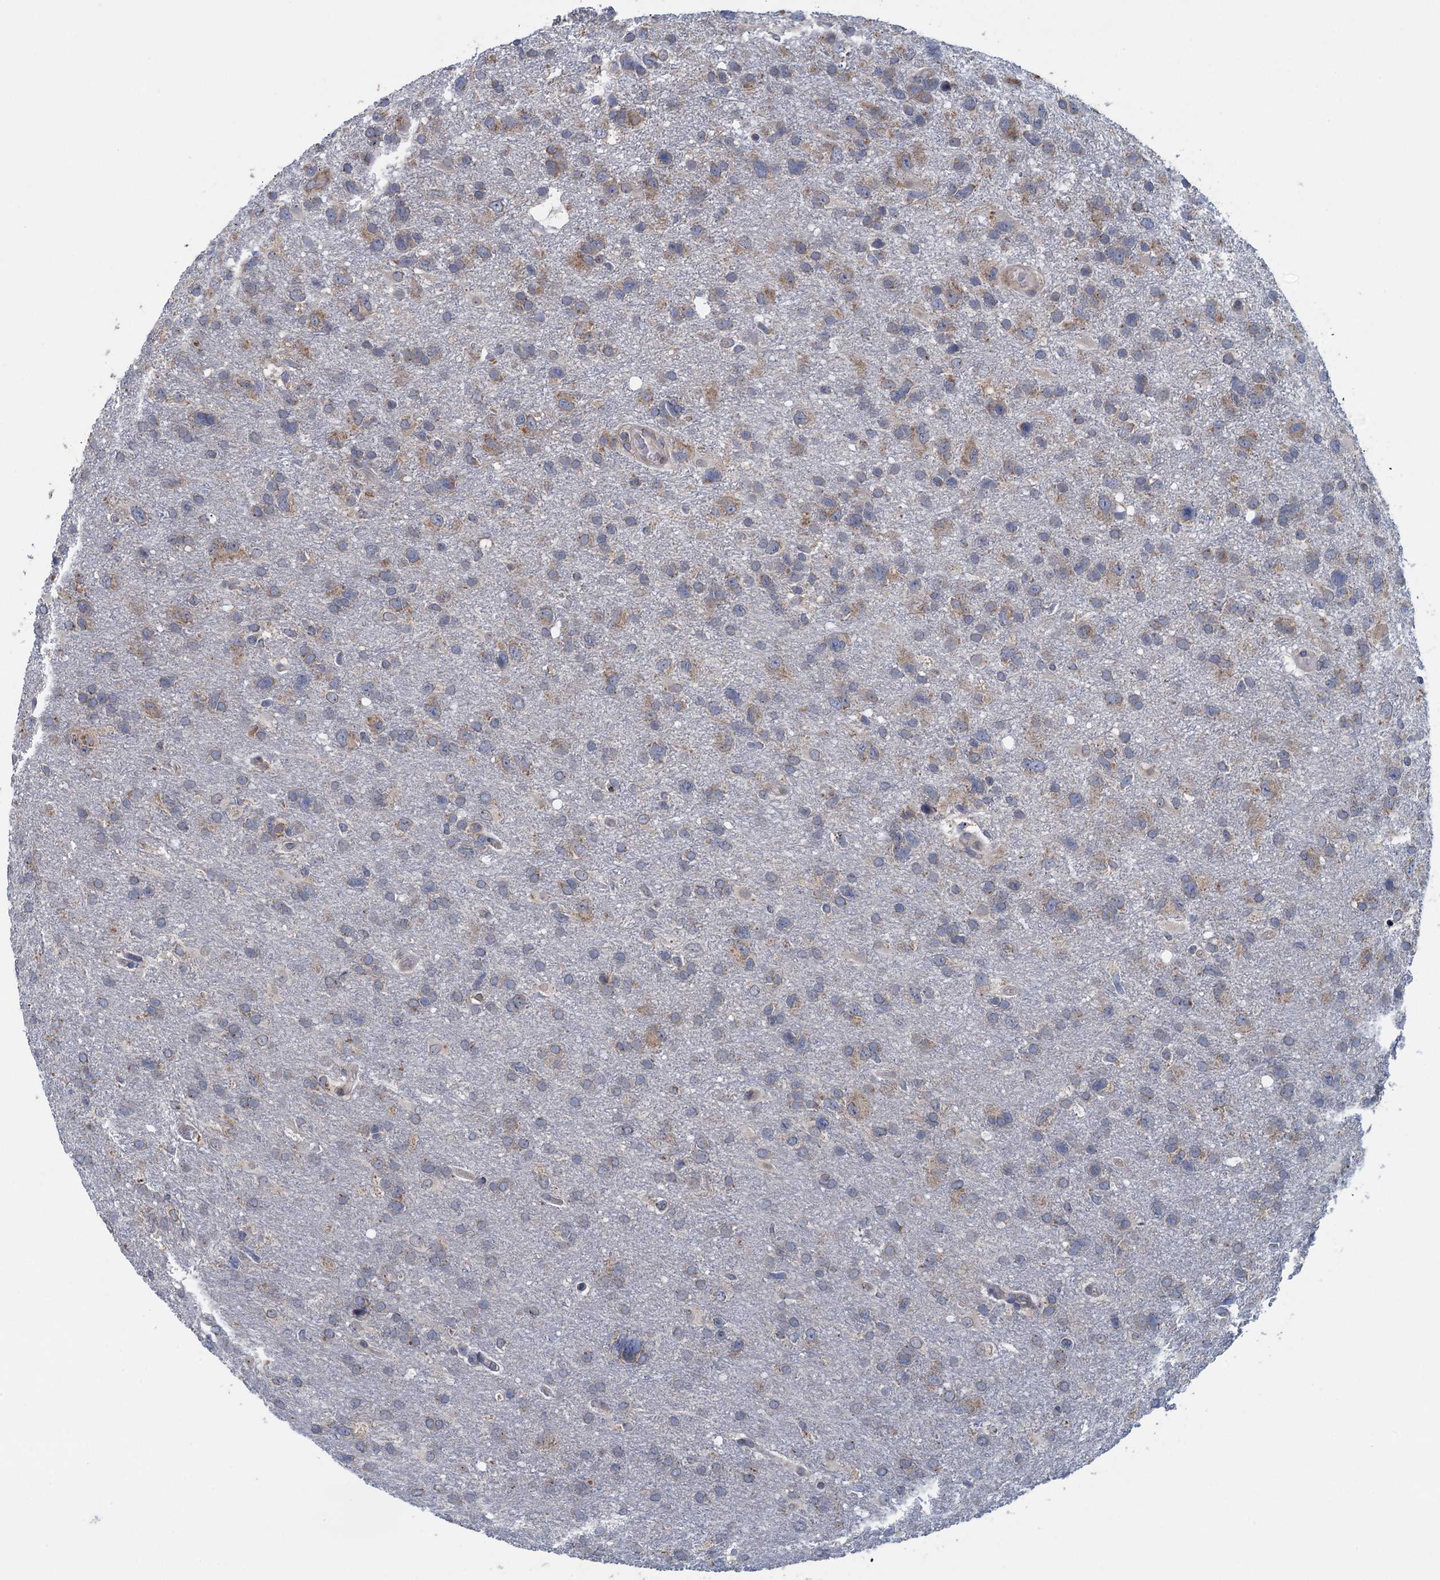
{"staining": {"intensity": "weak", "quantity": "25%-75%", "location": "cytoplasmic/membranous"}, "tissue": "glioma", "cell_type": "Tumor cells", "image_type": "cancer", "snomed": [{"axis": "morphology", "description": "Glioma, malignant, High grade"}, {"axis": "topography", "description": "Brain"}], "caption": "A brown stain shows weak cytoplasmic/membranous positivity of a protein in human malignant high-grade glioma tumor cells.", "gene": "CTU2", "patient": {"sex": "male", "age": 61}}